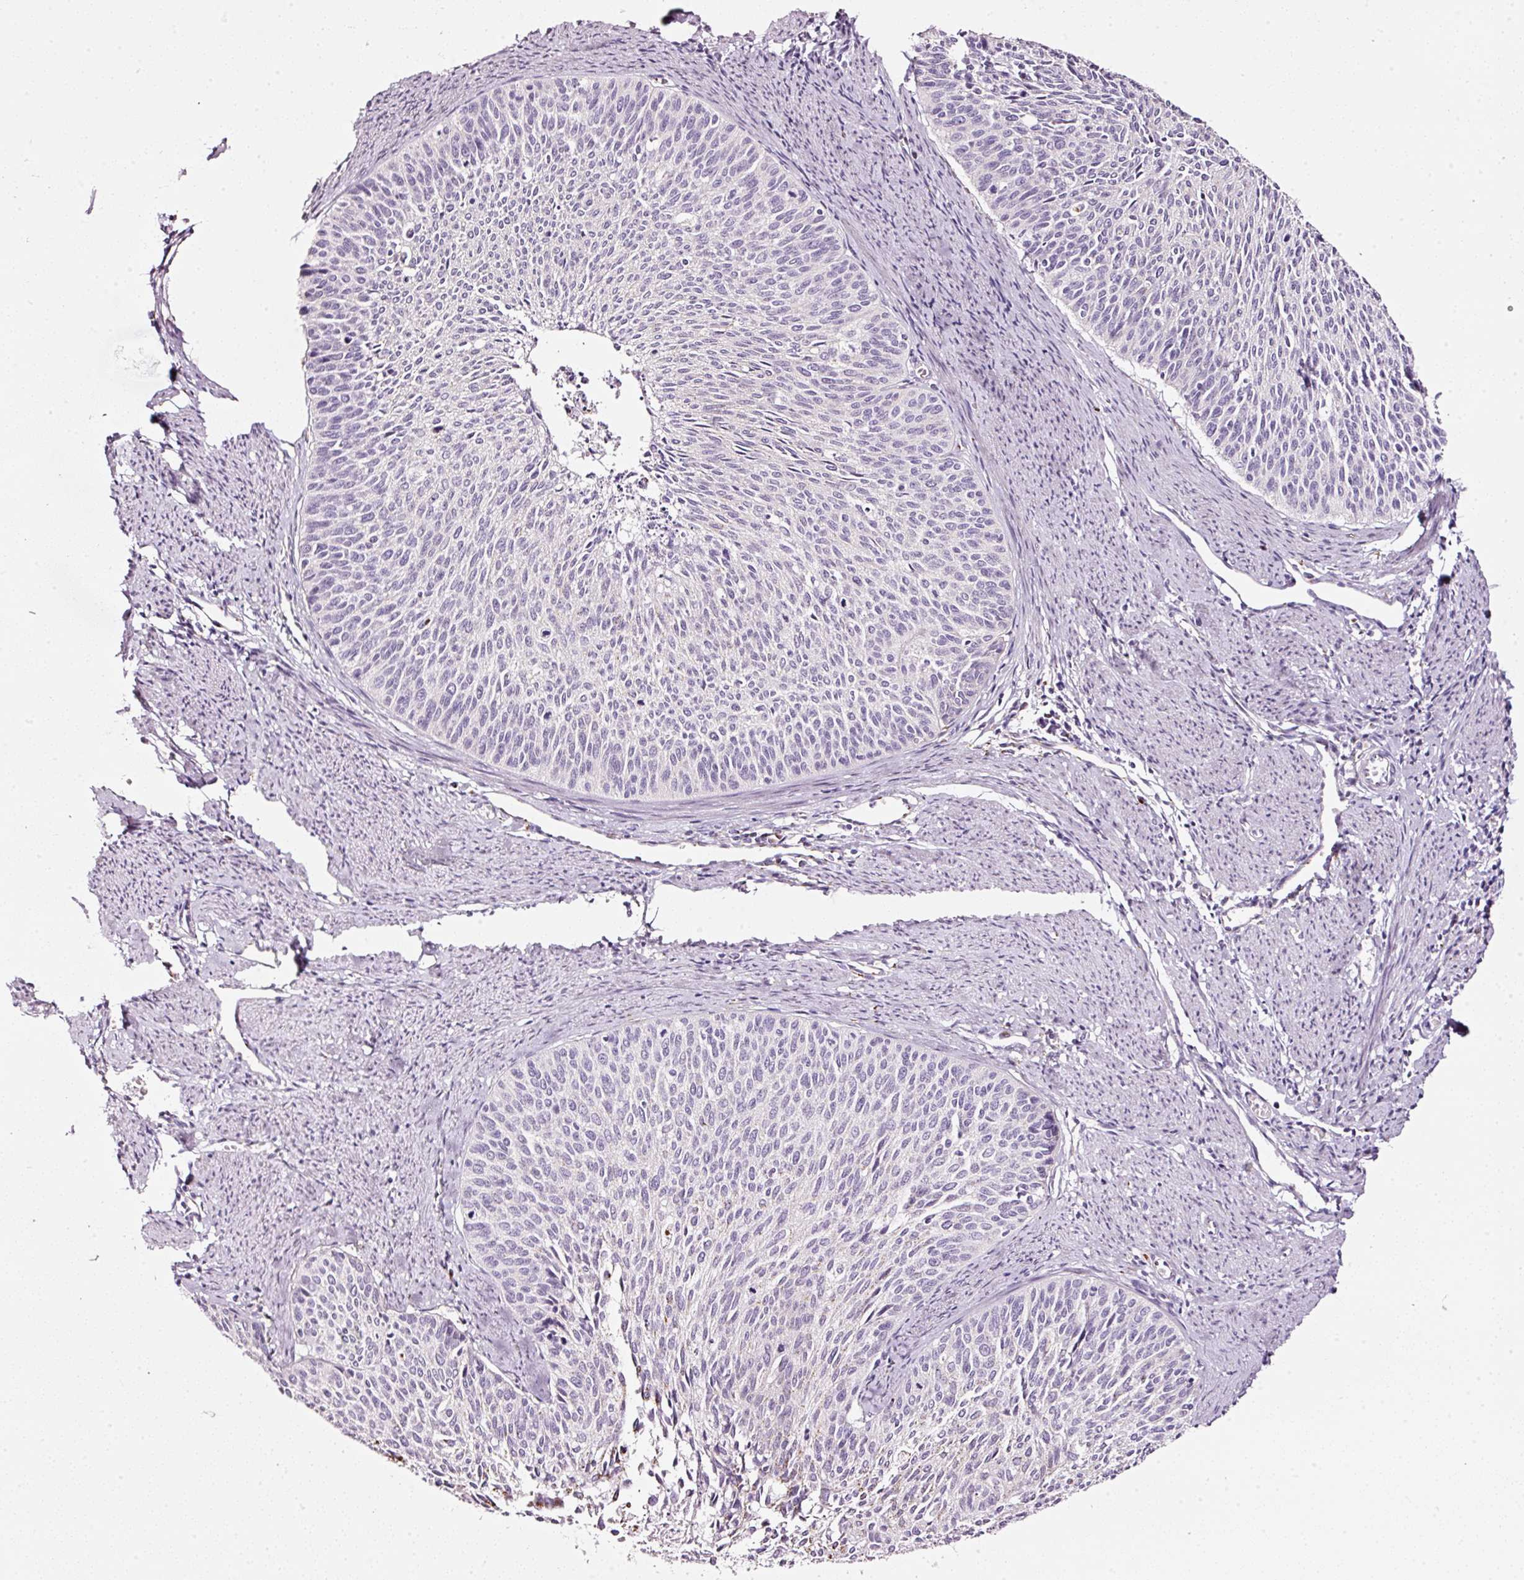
{"staining": {"intensity": "negative", "quantity": "none", "location": "none"}, "tissue": "cervical cancer", "cell_type": "Tumor cells", "image_type": "cancer", "snomed": [{"axis": "morphology", "description": "Squamous cell carcinoma, NOS"}, {"axis": "topography", "description": "Cervix"}], "caption": "DAB immunohistochemical staining of human cervical cancer (squamous cell carcinoma) reveals no significant positivity in tumor cells.", "gene": "SDF4", "patient": {"sex": "female", "age": 55}}